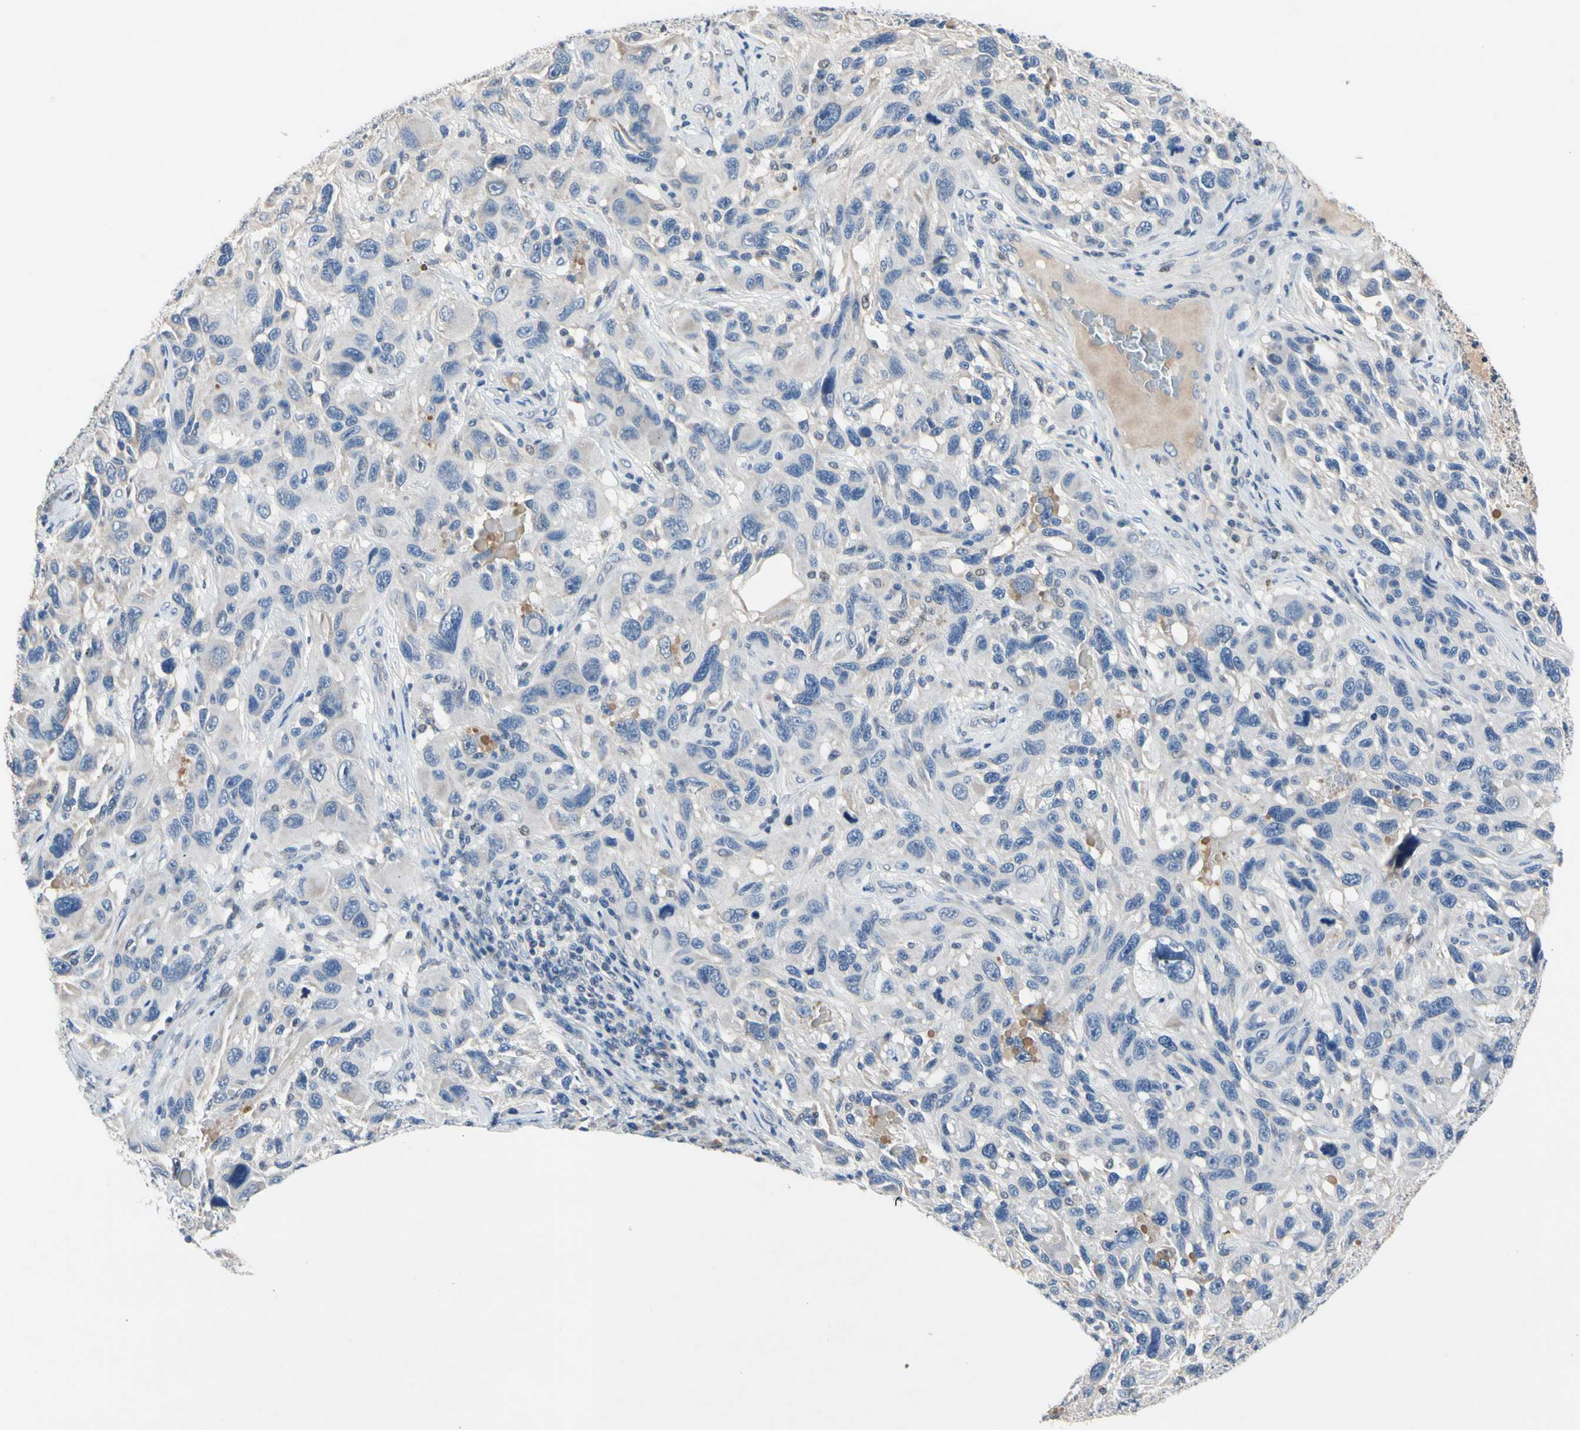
{"staining": {"intensity": "negative", "quantity": "none", "location": "none"}, "tissue": "melanoma", "cell_type": "Tumor cells", "image_type": "cancer", "snomed": [{"axis": "morphology", "description": "Malignant melanoma, NOS"}, {"axis": "topography", "description": "Skin"}], "caption": "Immunohistochemistry photomicrograph of human melanoma stained for a protein (brown), which exhibits no expression in tumor cells.", "gene": "ECRG4", "patient": {"sex": "male", "age": 53}}